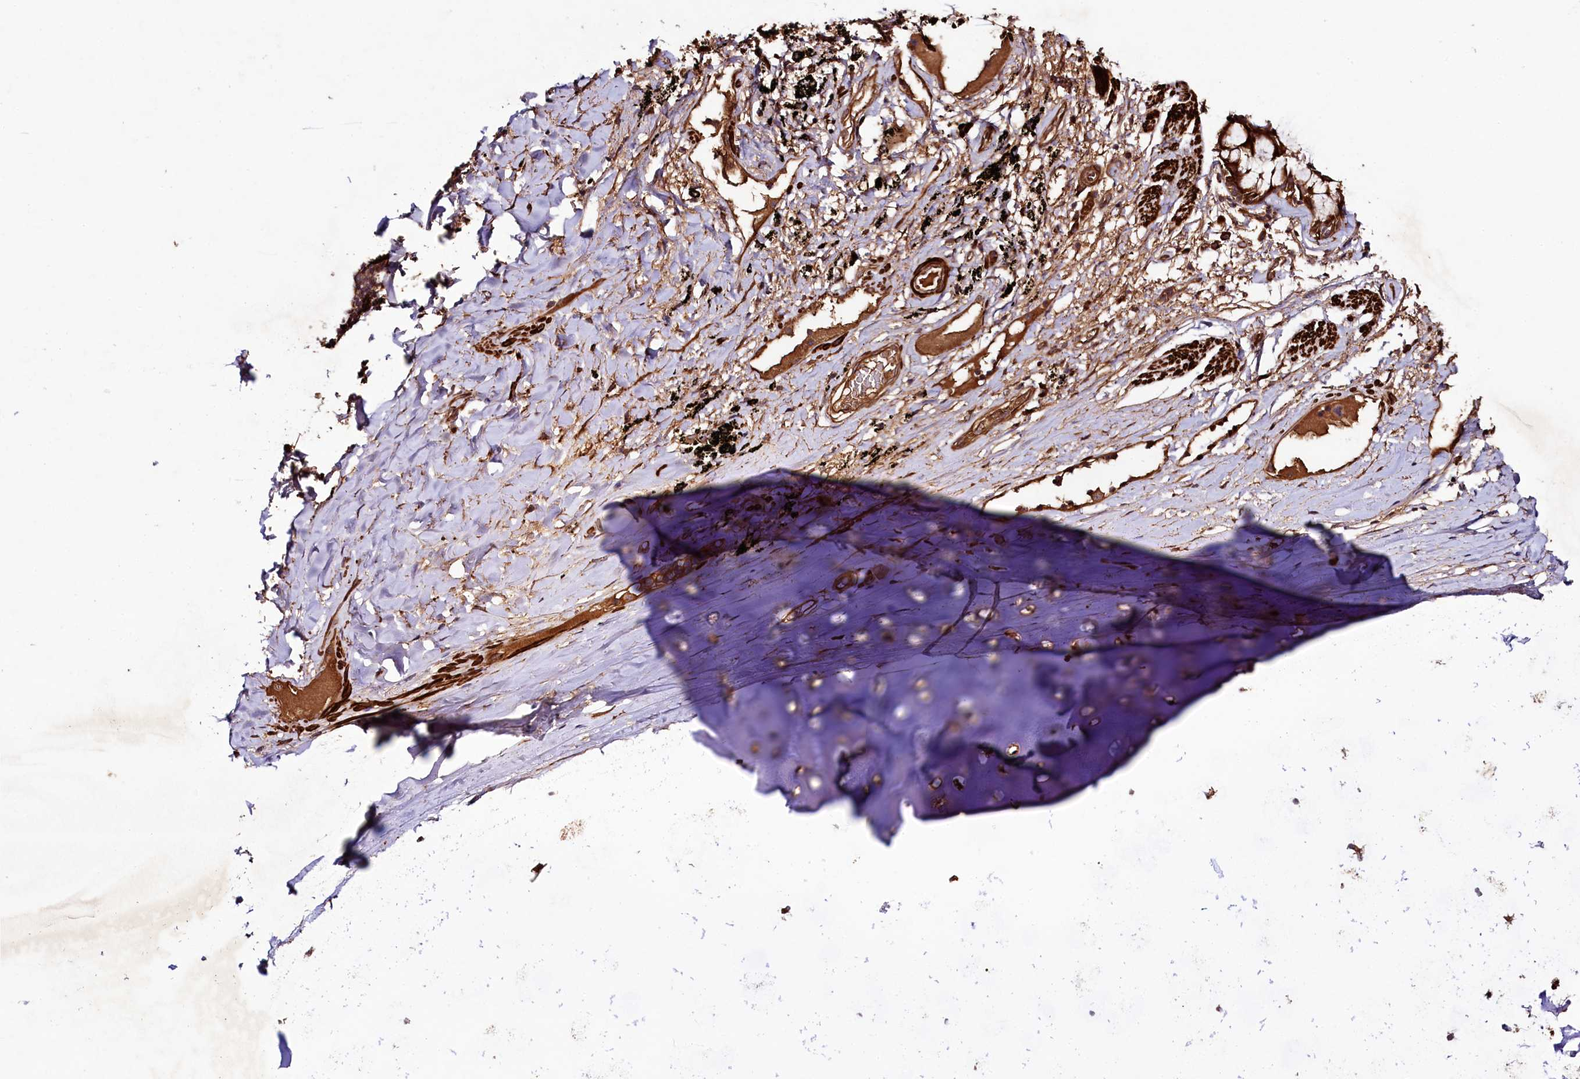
{"staining": {"intensity": "strong", "quantity": ">75%", "location": "cytoplasmic/membranous"}, "tissue": "adipose tissue", "cell_type": "Adipocytes", "image_type": "normal", "snomed": [{"axis": "morphology", "description": "Normal tissue, NOS"}, {"axis": "topography", "description": "Lymph node"}, {"axis": "topography", "description": "Bronchus"}], "caption": "Adipose tissue was stained to show a protein in brown. There is high levels of strong cytoplasmic/membranous staining in approximately >75% of adipocytes. The protein is shown in brown color, while the nuclei are stained blue.", "gene": "CCDC102A", "patient": {"sex": "male", "age": 63}}